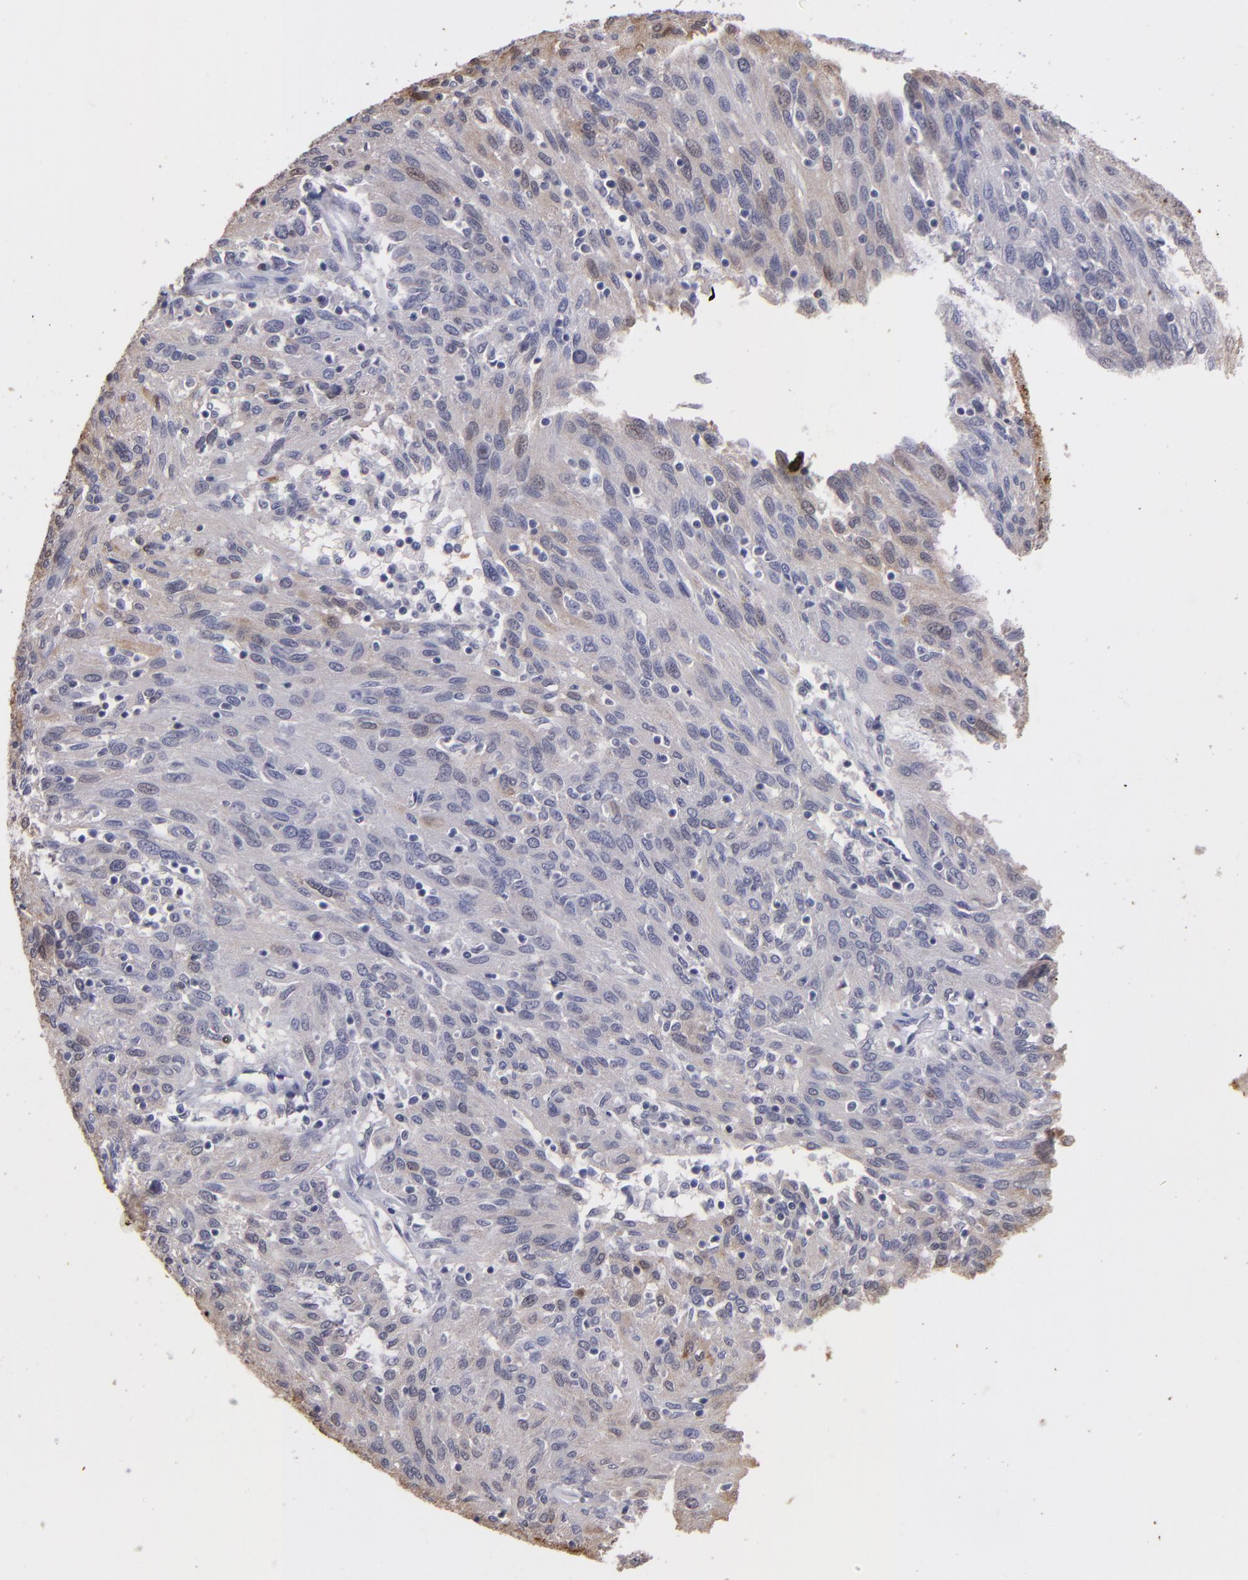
{"staining": {"intensity": "weak", "quantity": "<25%", "location": "cytoplasmic/membranous,nuclear"}, "tissue": "ovarian cancer", "cell_type": "Tumor cells", "image_type": "cancer", "snomed": [{"axis": "morphology", "description": "Carcinoma, endometroid"}, {"axis": "topography", "description": "Ovary"}], "caption": "Micrograph shows no protein staining in tumor cells of ovarian endometroid carcinoma tissue. (IHC, brightfield microscopy, high magnification).", "gene": "S100A2", "patient": {"sex": "female", "age": 50}}